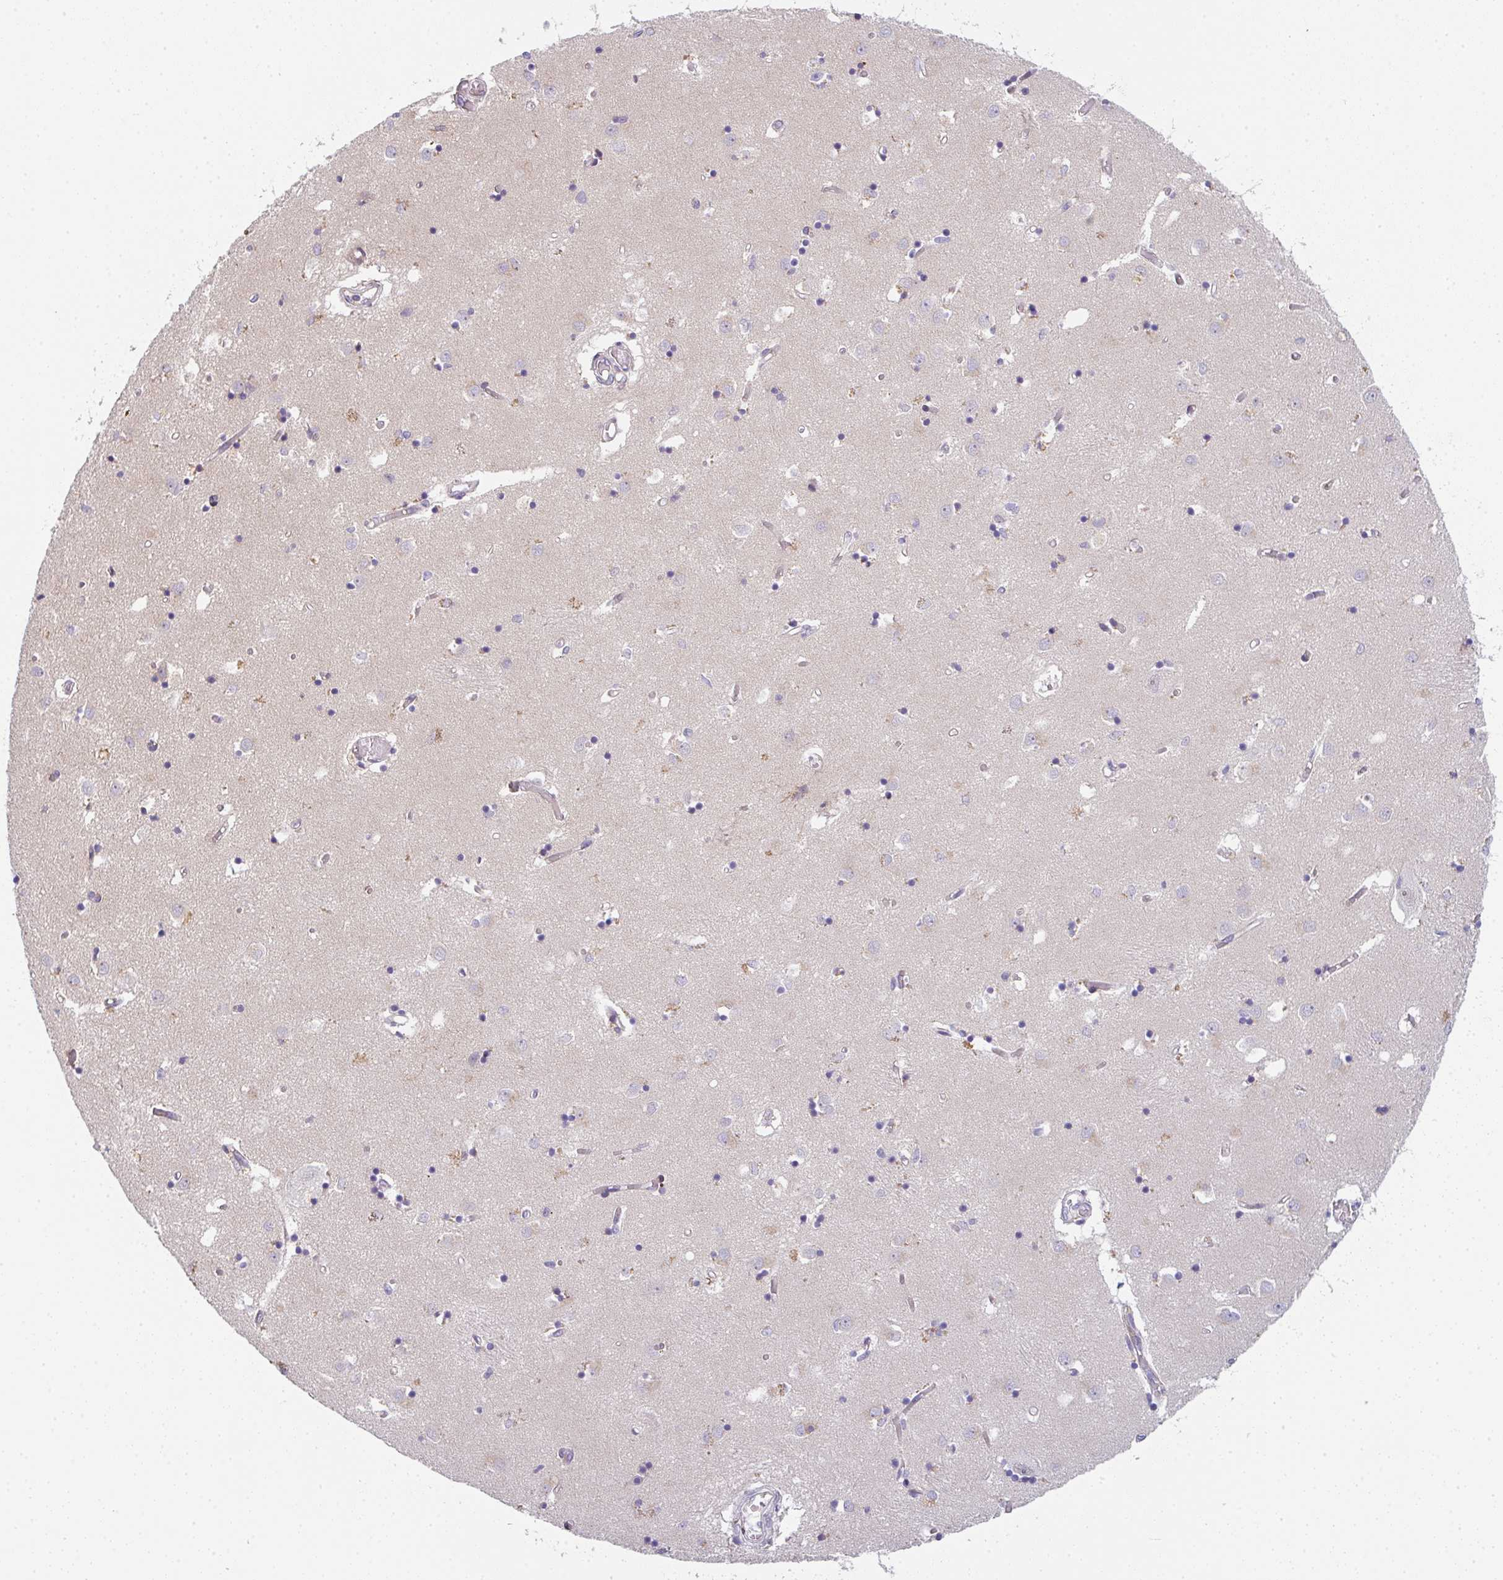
{"staining": {"intensity": "negative", "quantity": "none", "location": "none"}, "tissue": "caudate", "cell_type": "Glial cells", "image_type": "normal", "snomed": [{"axis": "morphology", "description": "Normal tissue, NOS"}, {"axis": "topography", "description": "Lateral ventricle wall"}], "caption": "High power microscopy image of an immunohistochemistry photomicrograph of unremarkable caudate, revealing no significant expression in glial cells.", "gene": "TNFRSF10A", "patient": {"sex": "male", "age": 70}}